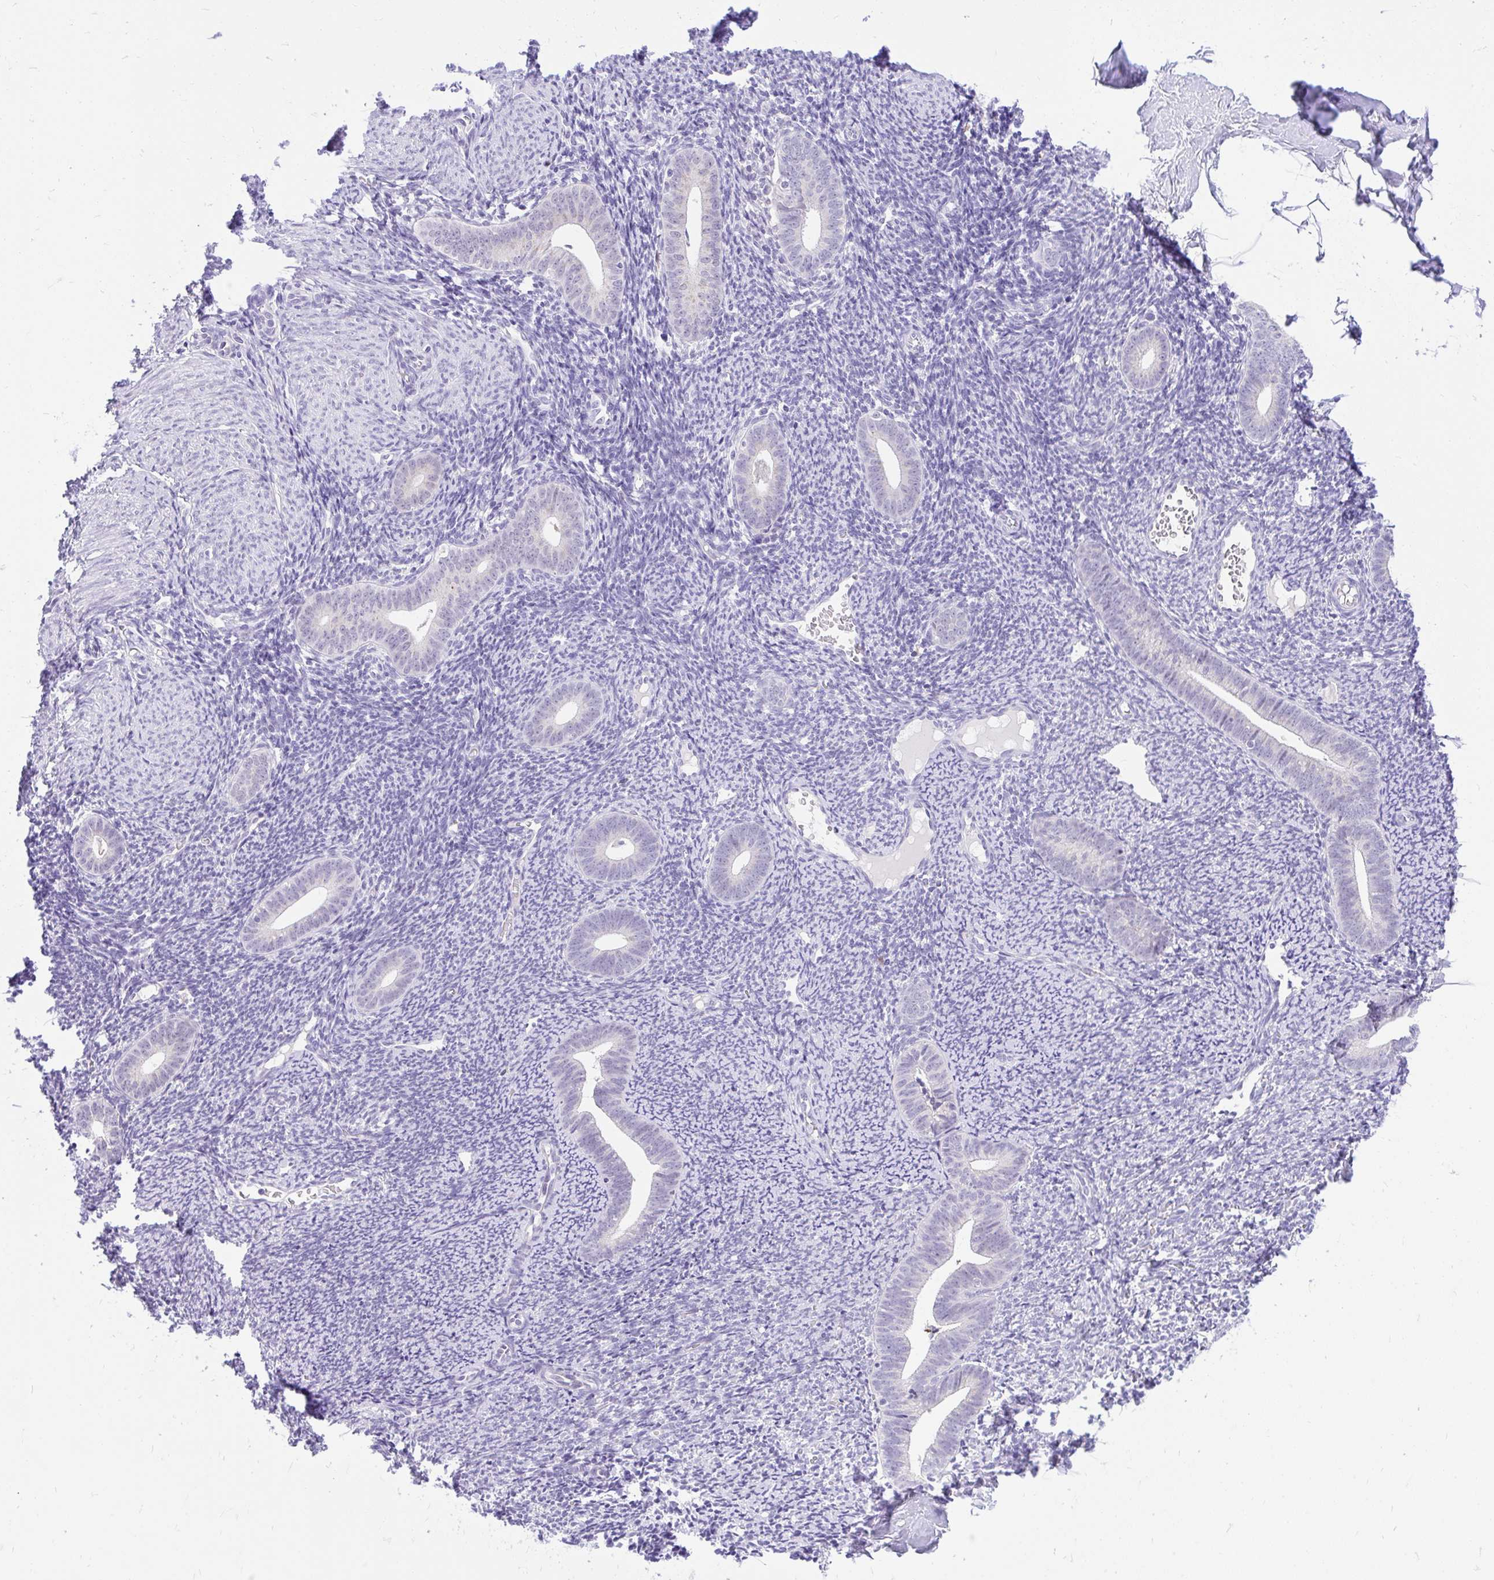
{"staining": {"intensity": "negative", "quantity": "none", "location": "none"}, "tissue": "endometrium", "cell_type": "Cells in endometrial stroma", "image_type": "normal", "snomed": [{"axis": "morphology", "description": "Normal tissue, NOS"}, {"axis": "topography", "description": "Endometrium"}], "caption": "Unremarkable endometrium was stained to show a protein in brown. There is no significant positivity in cells in endometrial stroma. Nuclei are stained in blue.", "gene": "GLB1L2", "patient": {"sex": "female", "age": 39}}